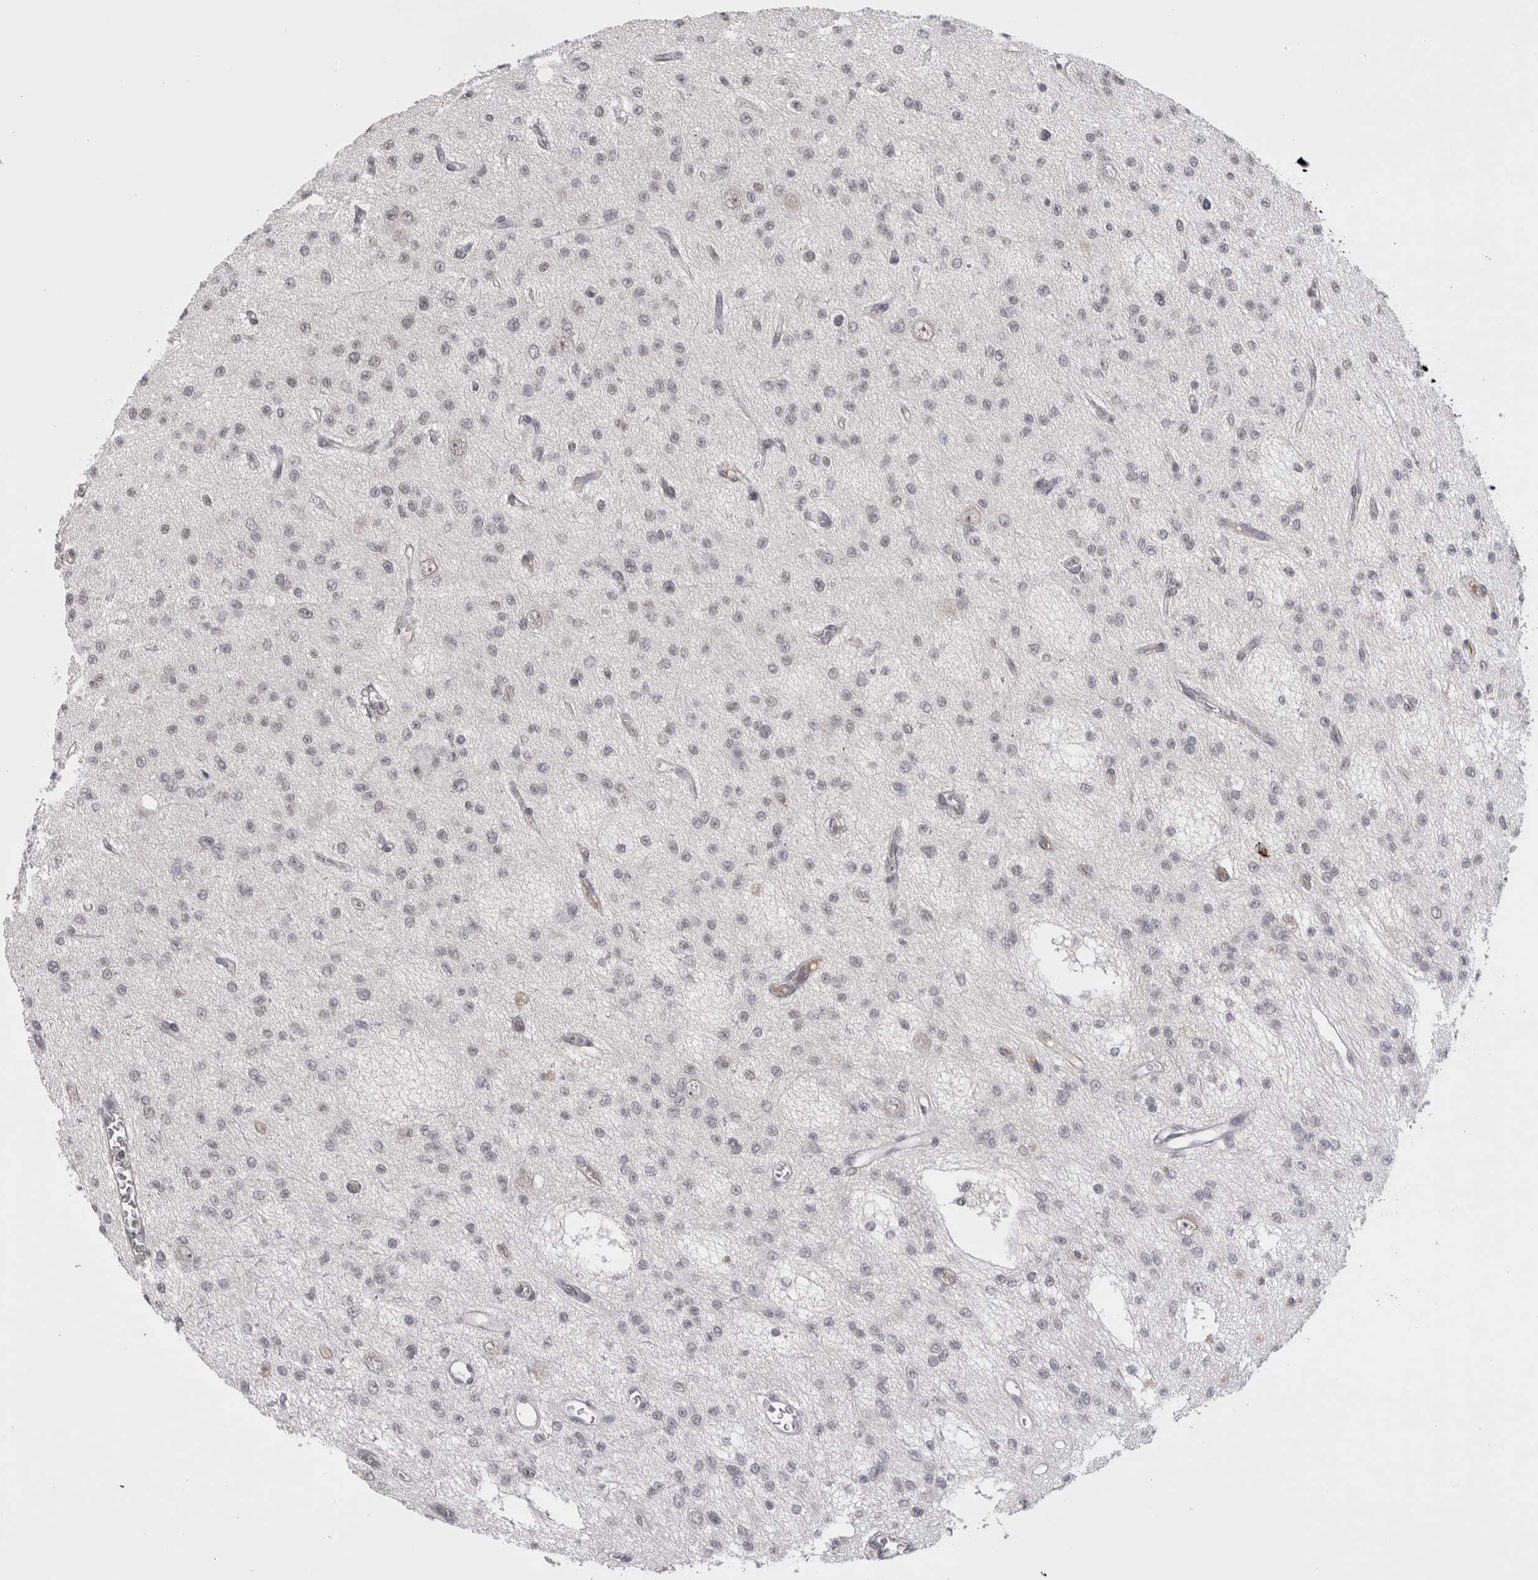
{"staining": {"intensity": "negative", "quantity": "none", "location": "none"}, "tissue": "glioma", "cell_type": "Tumor cells", "image_type": "cancer", "snomed": [{"axis": "morphology", "description": "Glioma, malignant, Low grade"}, {"axis": "topography", "description": "Brain"}], "caption": "A micrograph of human glioma is negative for staining in tumor cells.", "gene": "DAXX", "patient": {"sex": "male", "age": 38}}